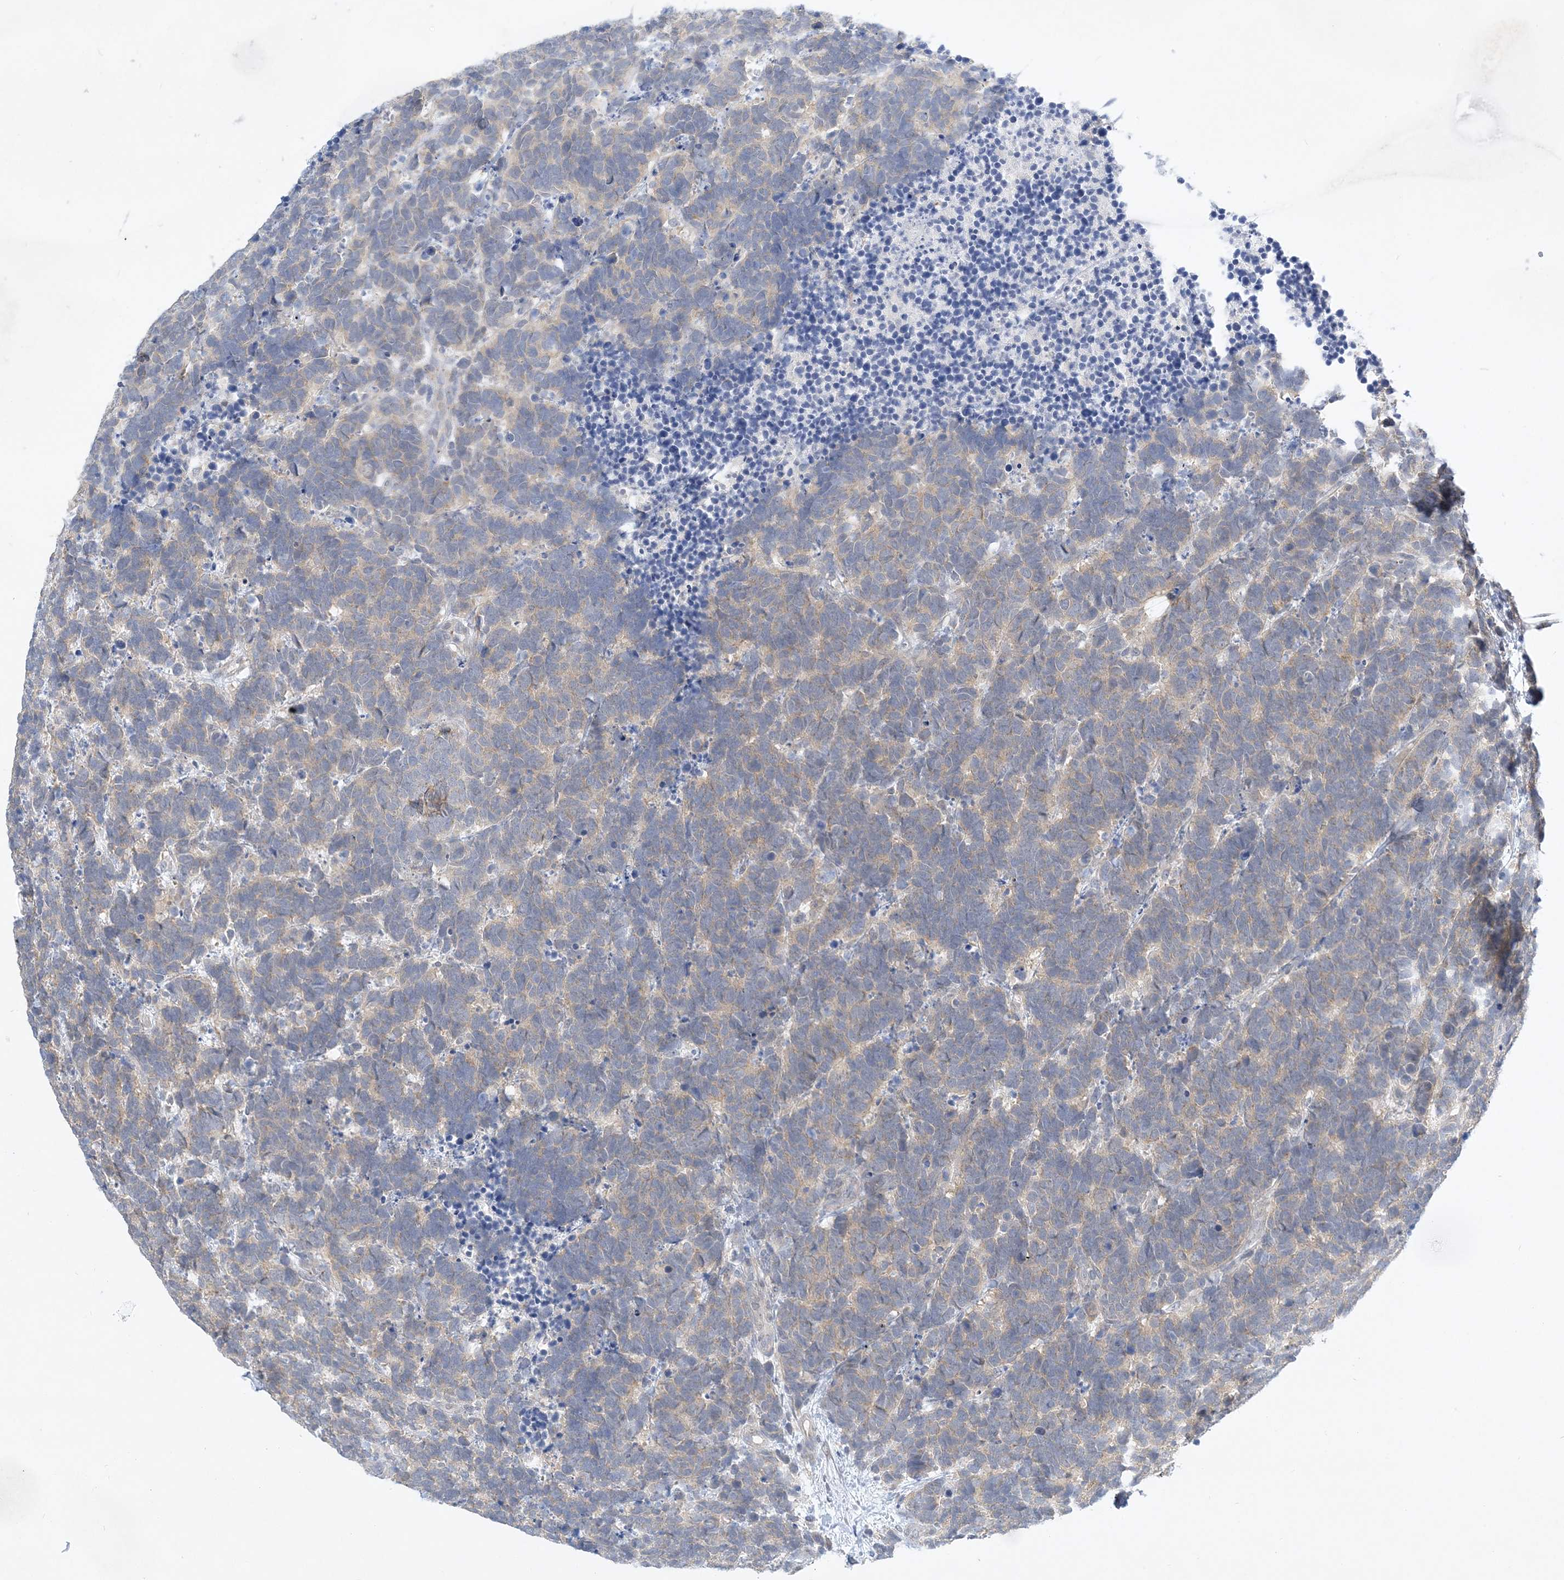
{"staining": {"intensity": "weak", "quantity": "25%-75%", "location": "cytoplasmic/membranous"}, "tissue": "carcinoid", "cell_type": "Tumor cells", "image_type": "cancer", "snomed": [{"axis": "morphology", "description": "Carcinoma, NOS"}, {"axis": "morphology", "description": "Carcinoid, malignant, NOS"}, {"axis": "topography", "description": "Urinary bladder"}], "caption": "This is an image of IHC staining of carcinoid, which shows weak positivity in the cytoplasmic/membranous of tumor cells.", "gene": "ANKRD35", "patient": {"sex": "male", "age": 57}}